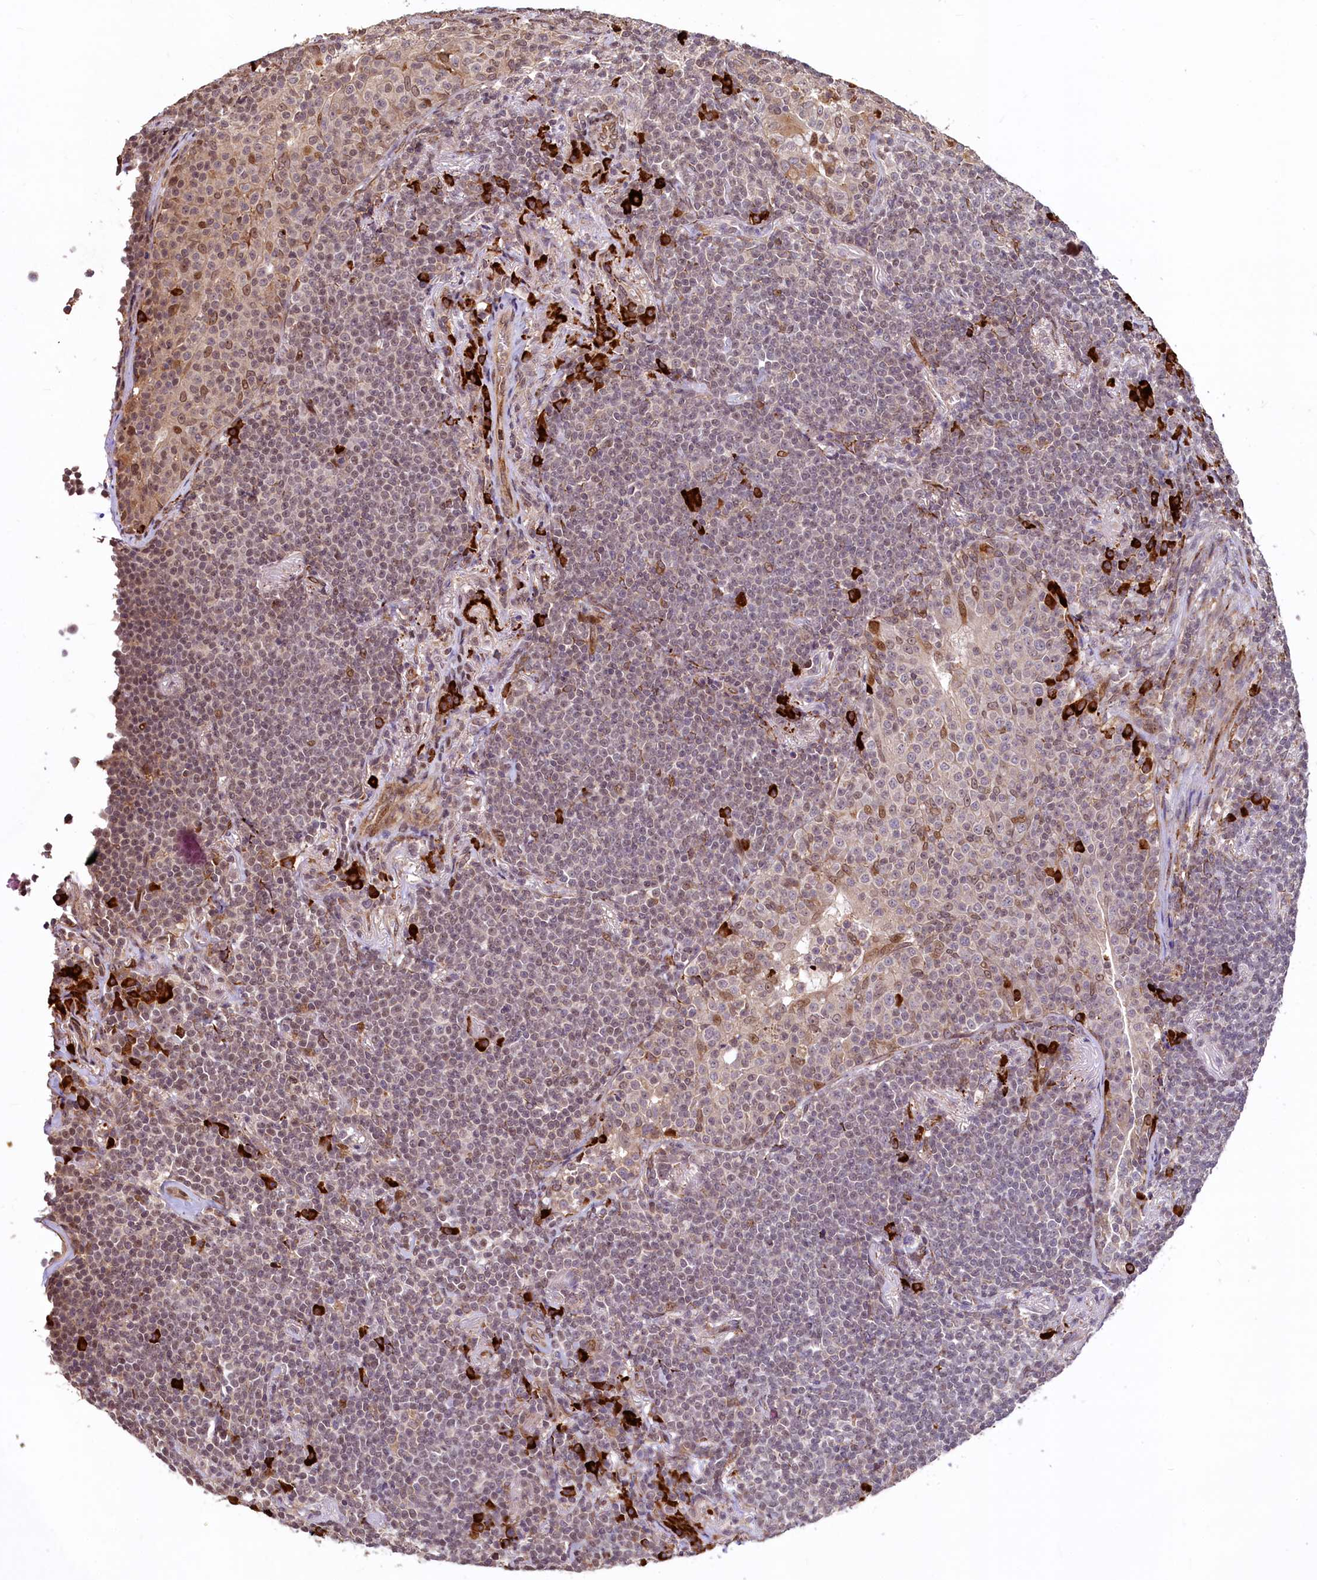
{"staining": {"intensity": "weak", "quantity": "<25%", "location": "nuclear"}, "tissue": "lymphoma", "cell_type": "Tumor cells", "image_type": "cancer", "snomed": [{"axis": "morphology", "description": "Malignant lymphoma, non-Hodgkin's type, Low grade"}, {"axis": "topography", "description": "Lung"}], "caption": "The image reveals no staining of tumor cells in low-grade malignant lymphoma, non-Hodgkin's type.", "gene": "C5orf15", "patient": {"sex": "female", "age": 71}}